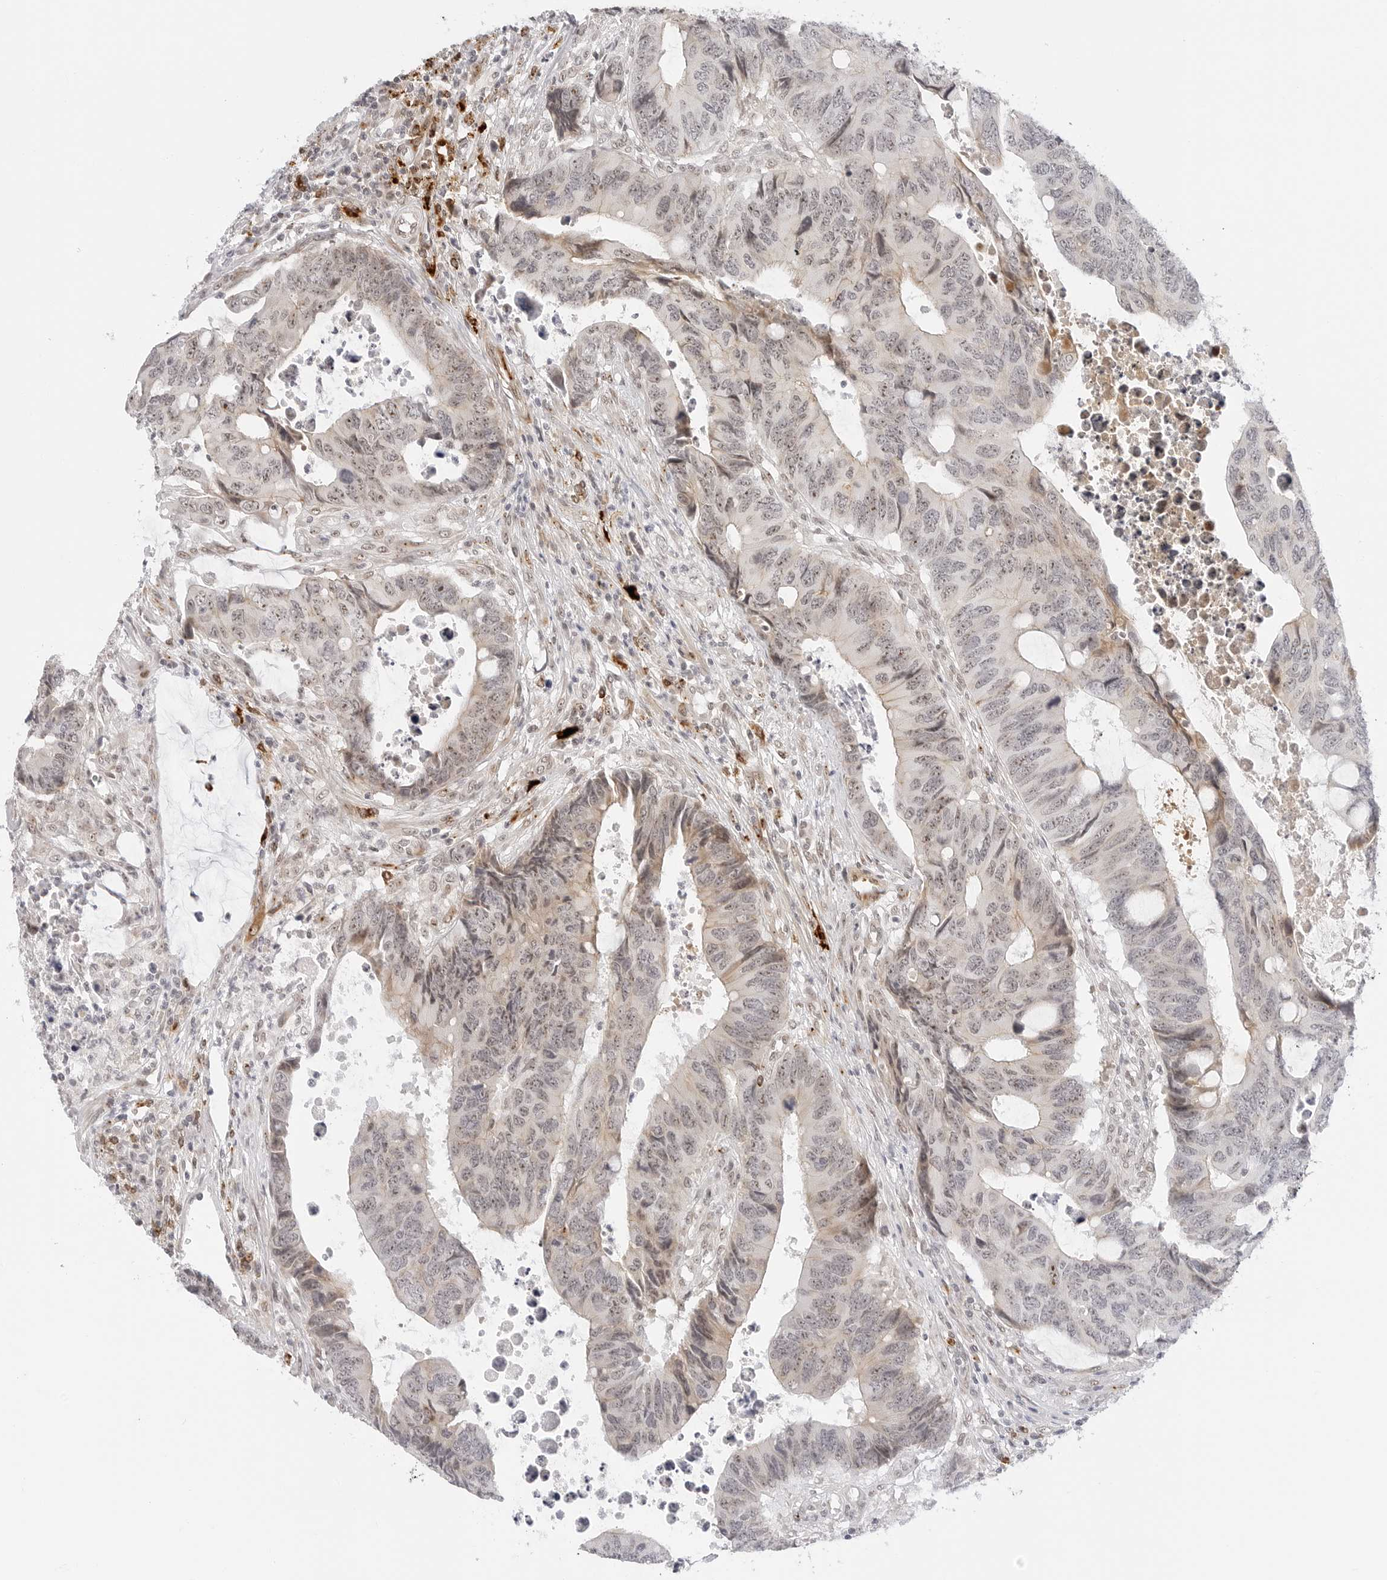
{"staining": {"intensity": "weak", "quantity": "<25%", "location": "cytoplasmic/membranous,nuclear"}, "tissue": "colorectal cancer", "cell_type": "Tumor cells", "image_type": "cancer", "snomed": [{"axis": "morphology", "description": "Adenocarcinoma, NOS"}, {"axis": "topography", "description": "Rectum"}], "caption": "Immunohistochemical staining of human colorectal cancer exhibits no significant staining in tumor cells.", "gene": "HIPK3", "patient": {"sex": "male", "age": 84}}